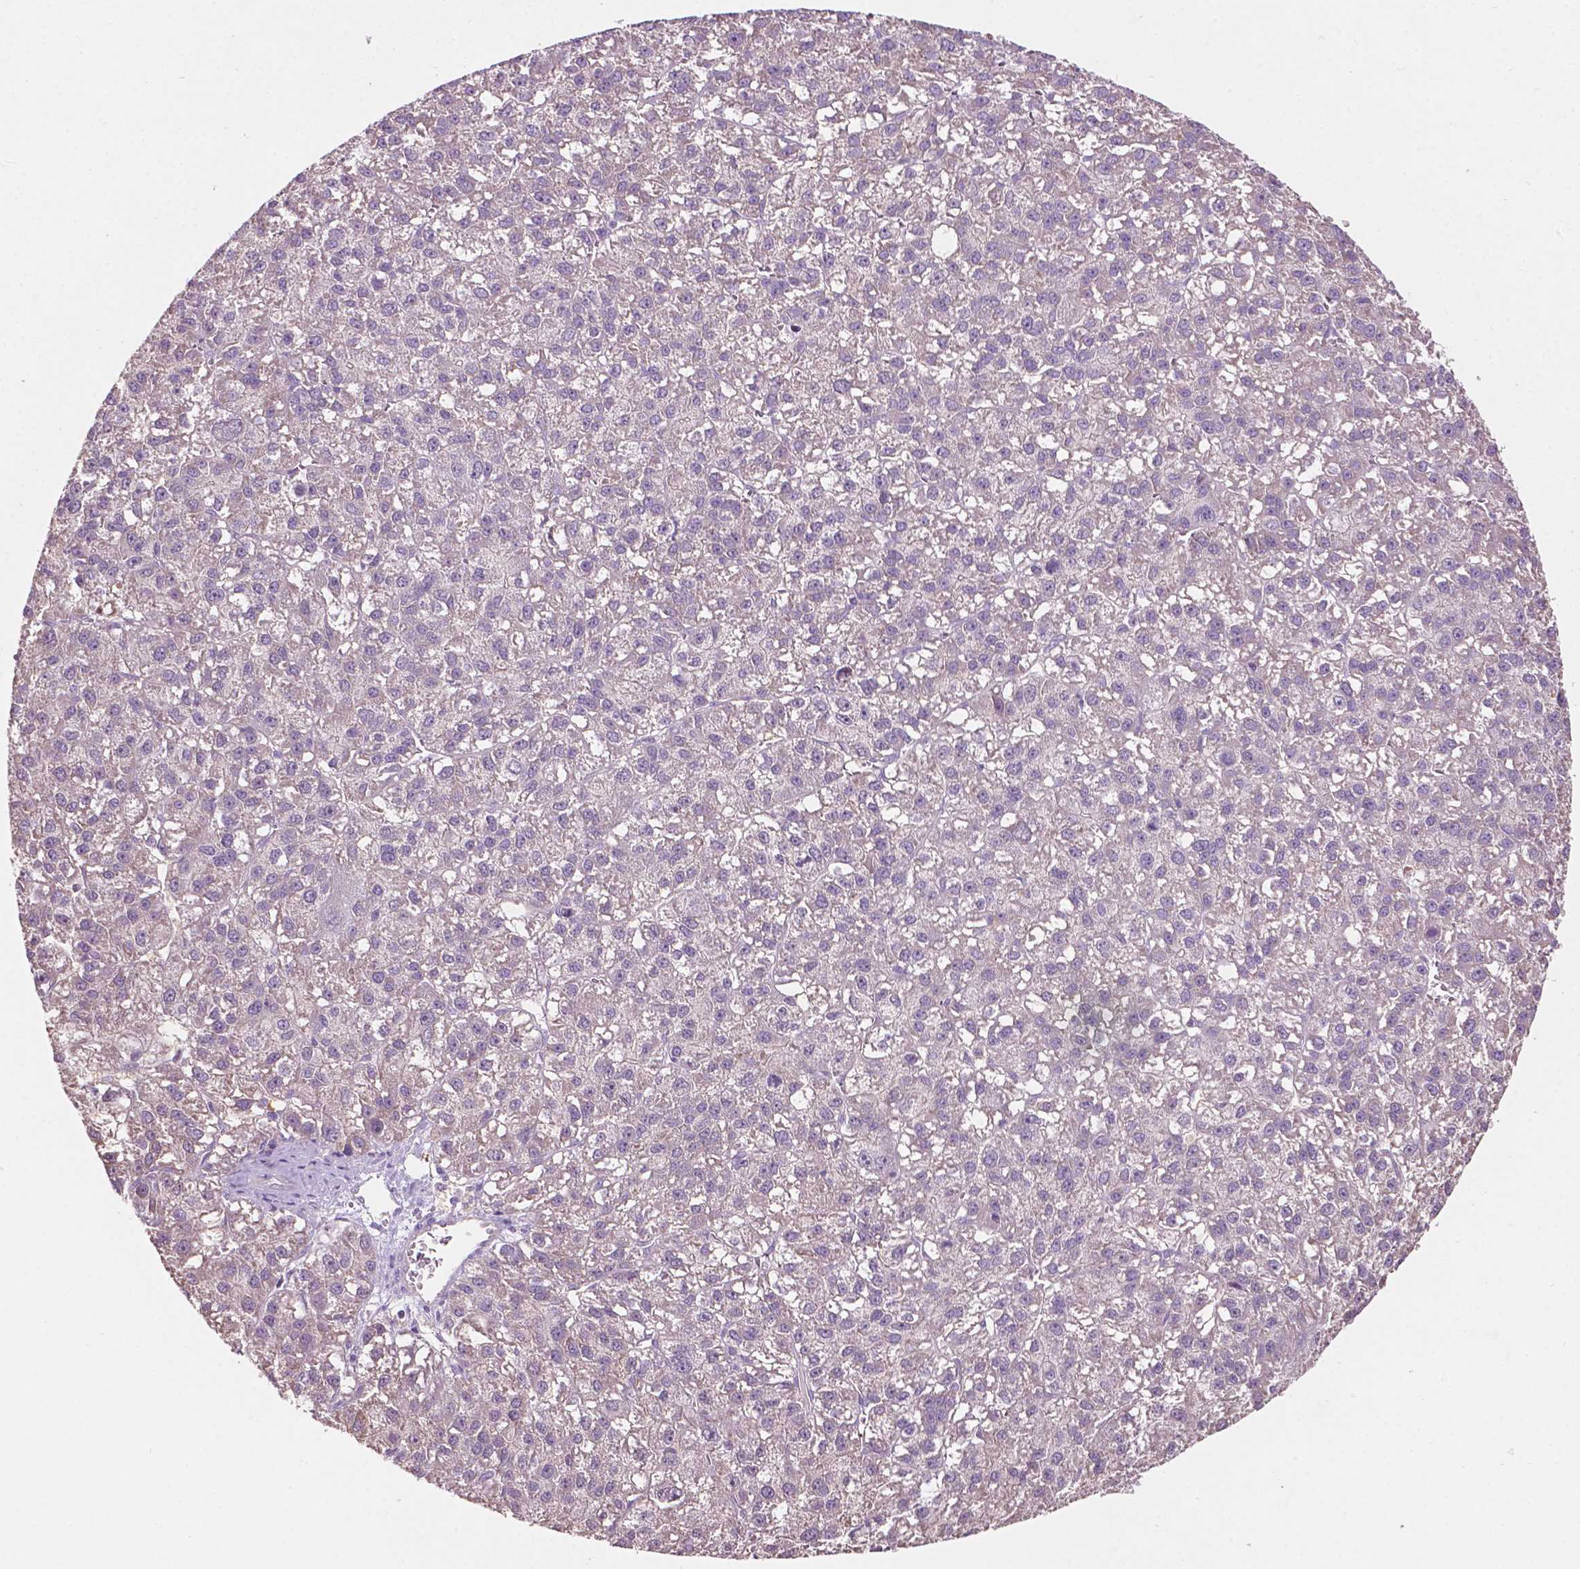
{"staining": {"intensity": "negative", "quantity": "none", "location": "none"}, "tissue": "liver cancer", "cell_type": "Tumor cells", "image_type": "cancer", "snomed": [{"axis": "morphology", "description": "Carcinoma, Hepatocellular, NOS"}, {"axis": "topography", "description": "Liver"}], "caption": "High power microscopy photomicrograph of an immunohistochemistry image of hepatocellular carcinoma (liver), revealing no significant staining in tumor cells.", "gene": "TM6SF2", "patient": {"sex": "female", "age": 70}}